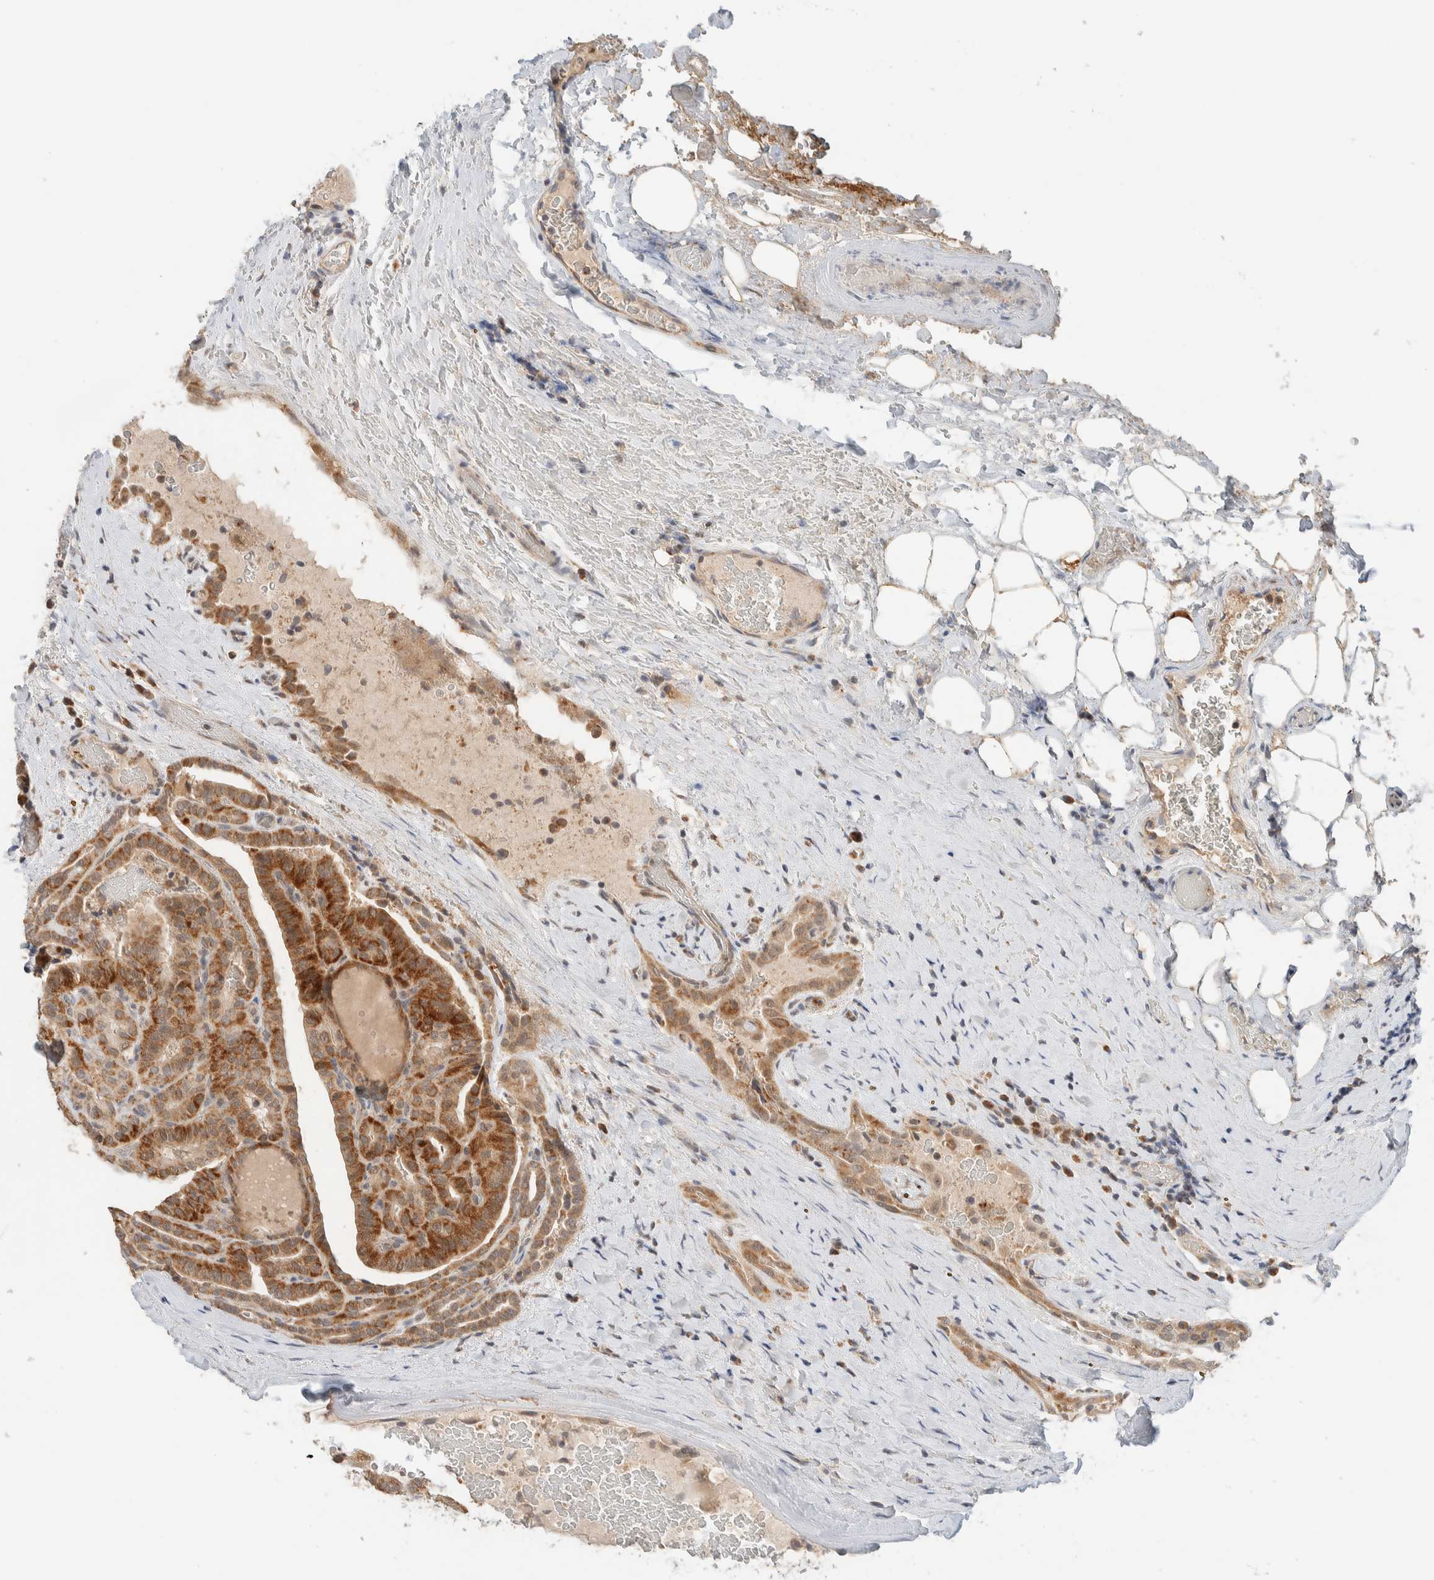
{"staining": {"intensity": "moderate", "quantity": ">75%", "location": "cytoplasmic/membranous"}, "tissue": "thyroid cancer", "cell_type": "Tumor cells", "image_type": "cancer", "snomed": [{"axis": "morphology", "description": "Papillary adenocarcinoma, NOS"}, {"axis": "topography", "description": "Thyroid gland"}], "caption": "Moderate cytoplasmic/membranous positivity is identified in approximately >75% of tumor cells in thyroid cancer.", "gene": "MRPL41", "patient": {"sex": "male", "age": 77}}